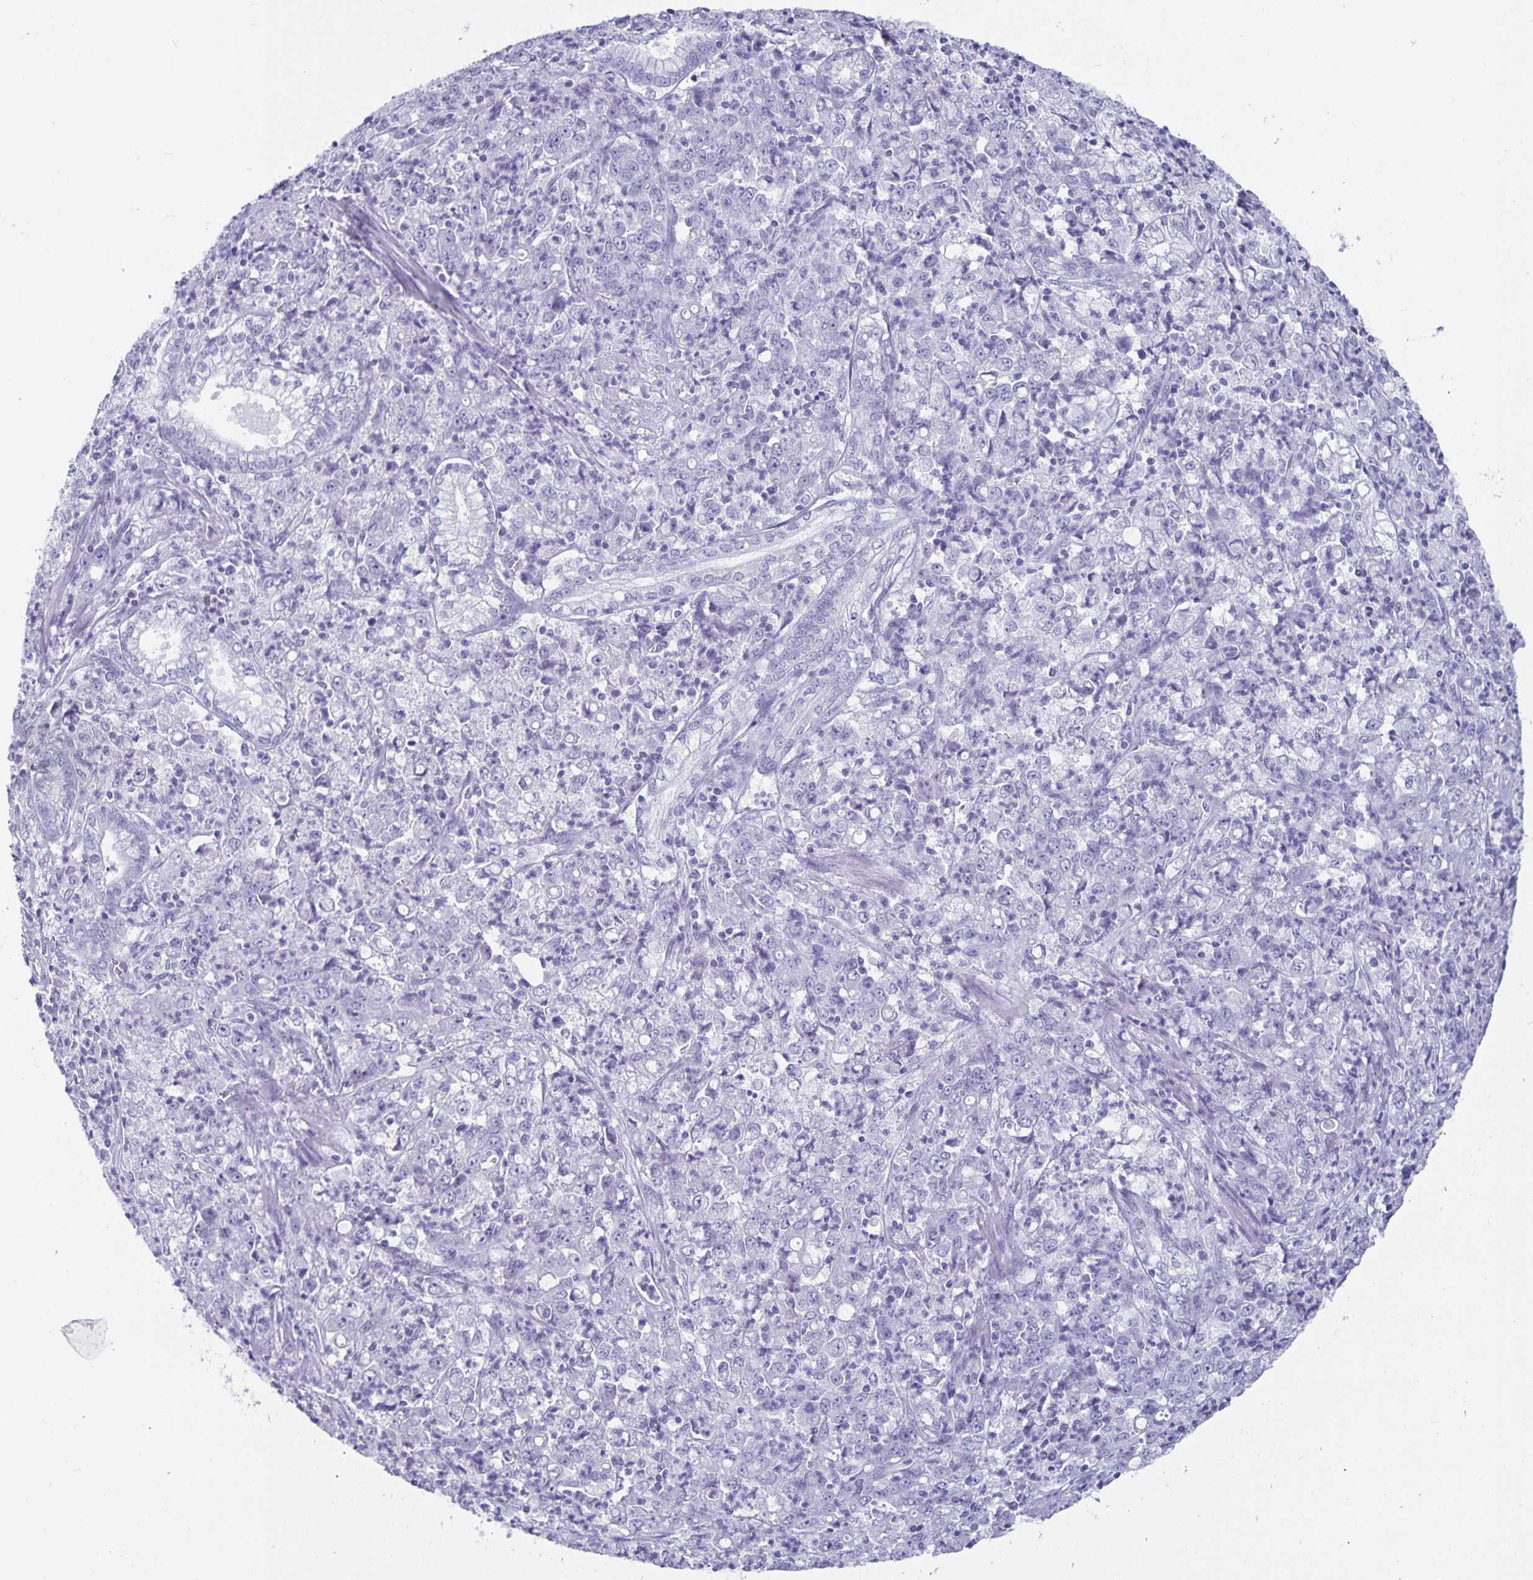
{"staining": {"intensity": "negative", "quantity": "none", "location": "none"}, "tissue": "stomach cancer", "cell_type": "Tumor cells", "image_type": "cancer", "snomed": [{"axis": "morphology", "description": "Adenocarcinoma, NOS"}, {"axis": "topography", "description": "Stomach, lower"}], "caption": "Protein analysis of adenocarcinoma (stomach) displays no significant positivity in tumor cells.", "gene": "OLIG2", "patient": {"sex": "female", "age": 71}}